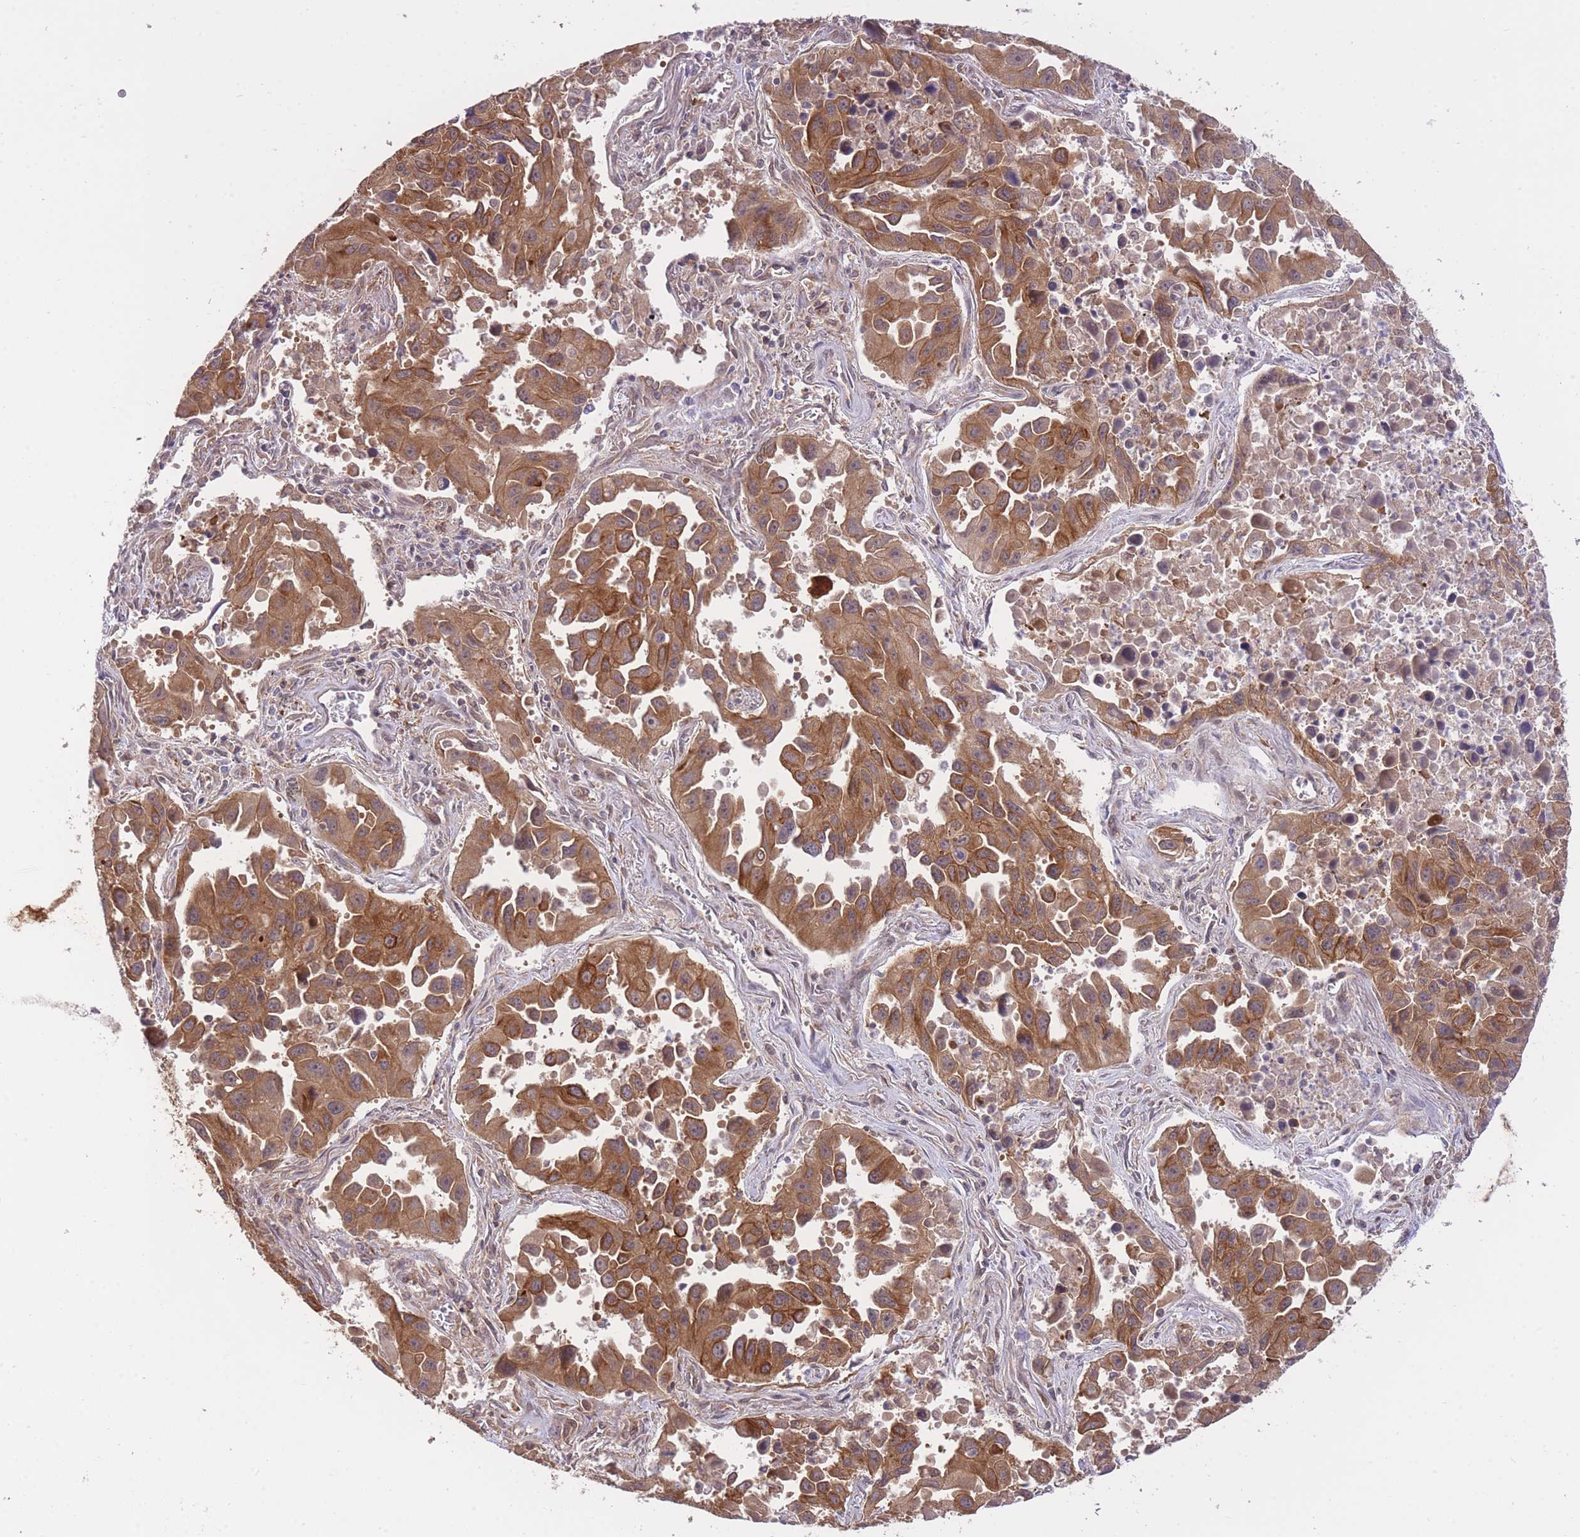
{"staining": {"intensity": "strong", "quantity": ">75%", "location": "cytoplasmic/membranous"}, "tissue": "lung cancer", "cell_type": "Tumor cells", "image_type": "cancer", "snomed": [{"axis": "morphology", "description": "Adenocarcinoma, NOS"}, {"axis": "topography", "description": "Lung"}], "caption": "DAB immunohistochemical staining of human lung cancer (adenocarcinoma) reveals strong cytoplasmic/membranous protein positivity in about >75% of tumor cells.", "gene": "EXOSC8", "patient": {"sex": "male", "age": 66}}